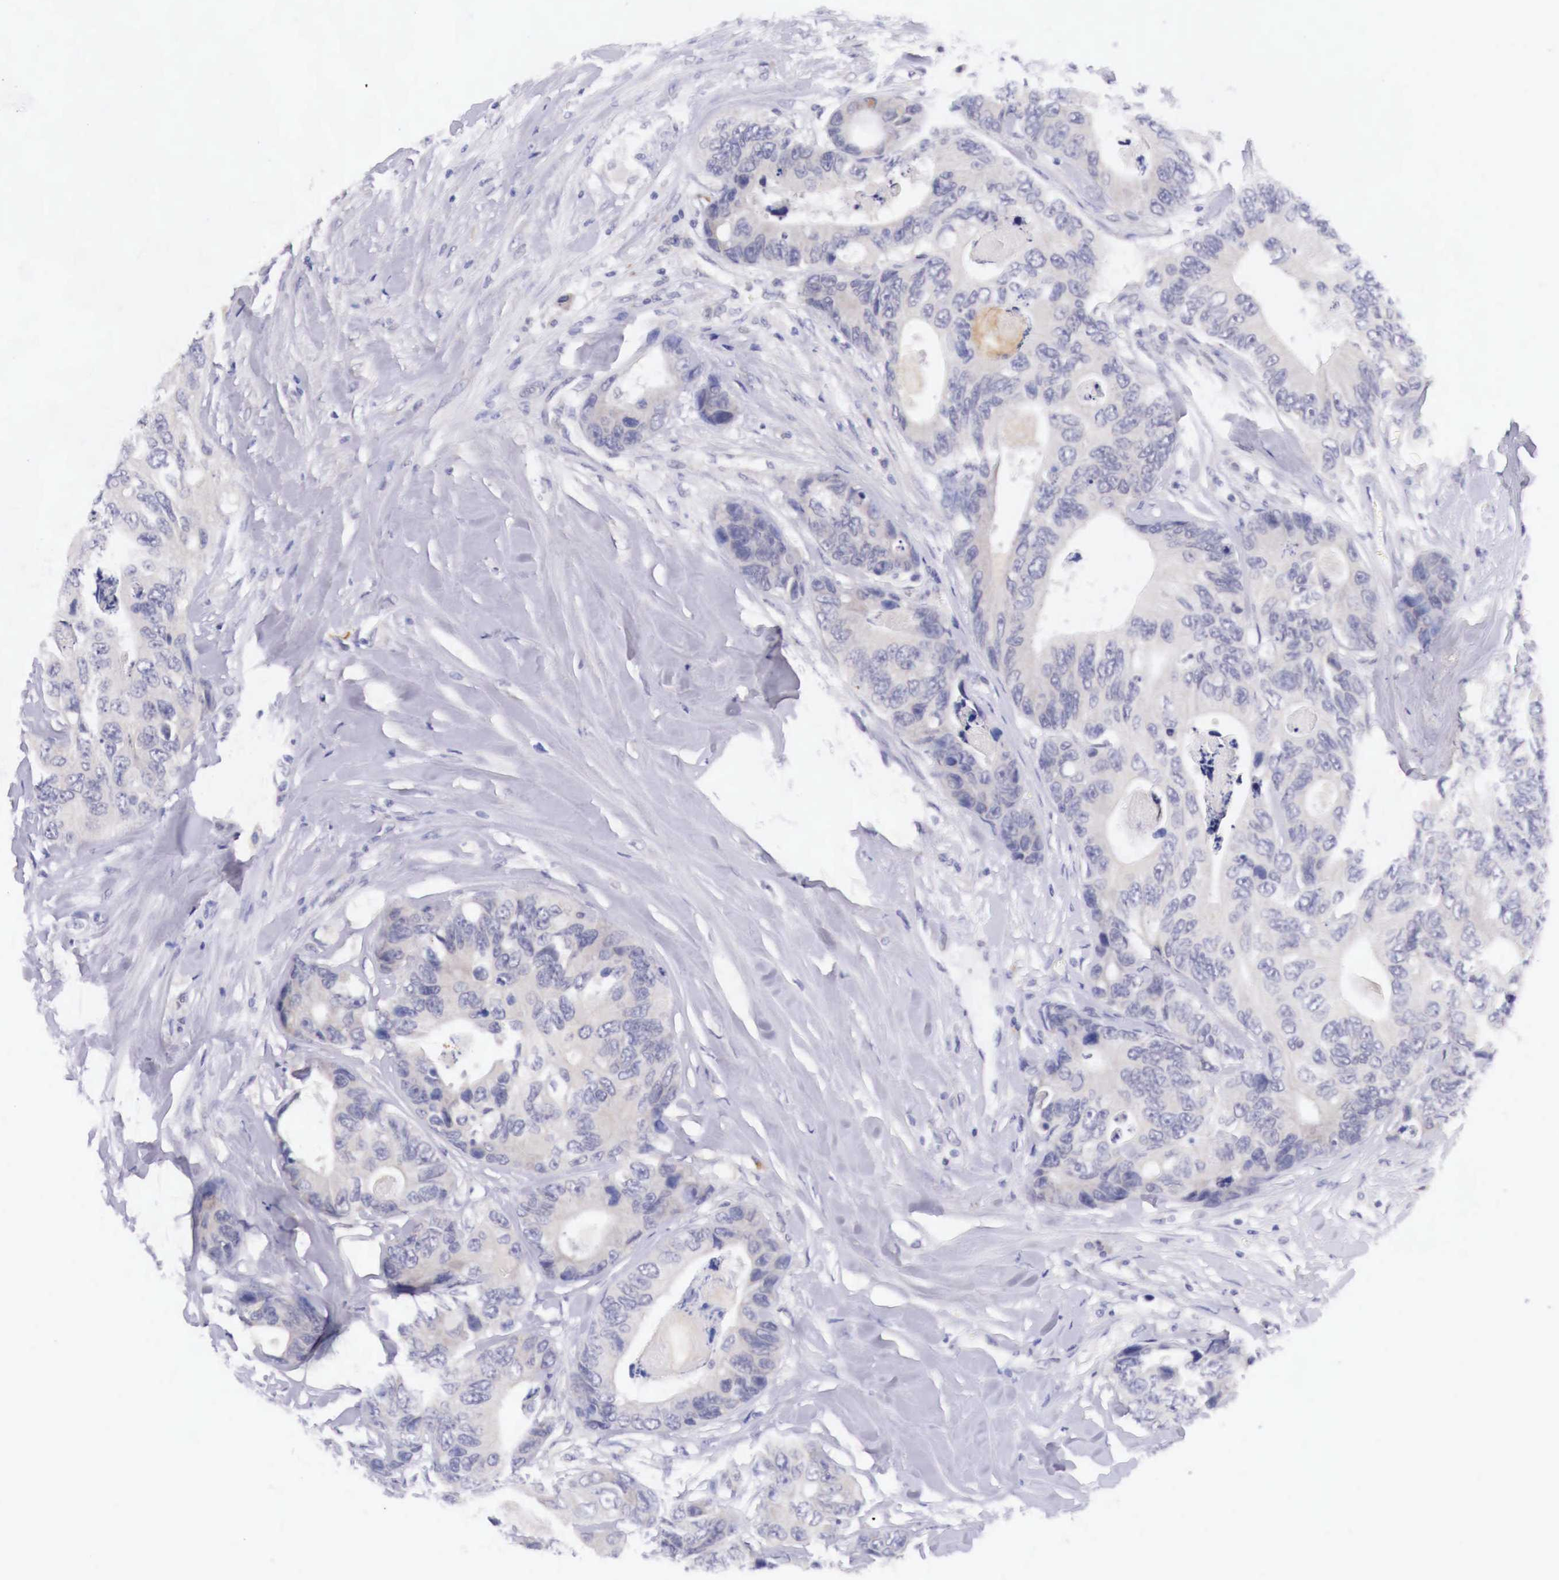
{"staining": {"intensity": "negative", "quantity": "none", "location": "none"}, "tissue": "colorectal cancer", "cell_type": "Tumor cells", "image_type": "cancer", "snomed": [{"axis": "morphology", "description": "Adenocarcinoma, NOS"}, {"axis": "topography", "description": "Colon"}], "caption": "IHC of human colorectal cancer (adenocarcinoma) displays no positivity in tumor cells.", "gene": "BCL6", "patient": {"sex": "female", "age": 86}}